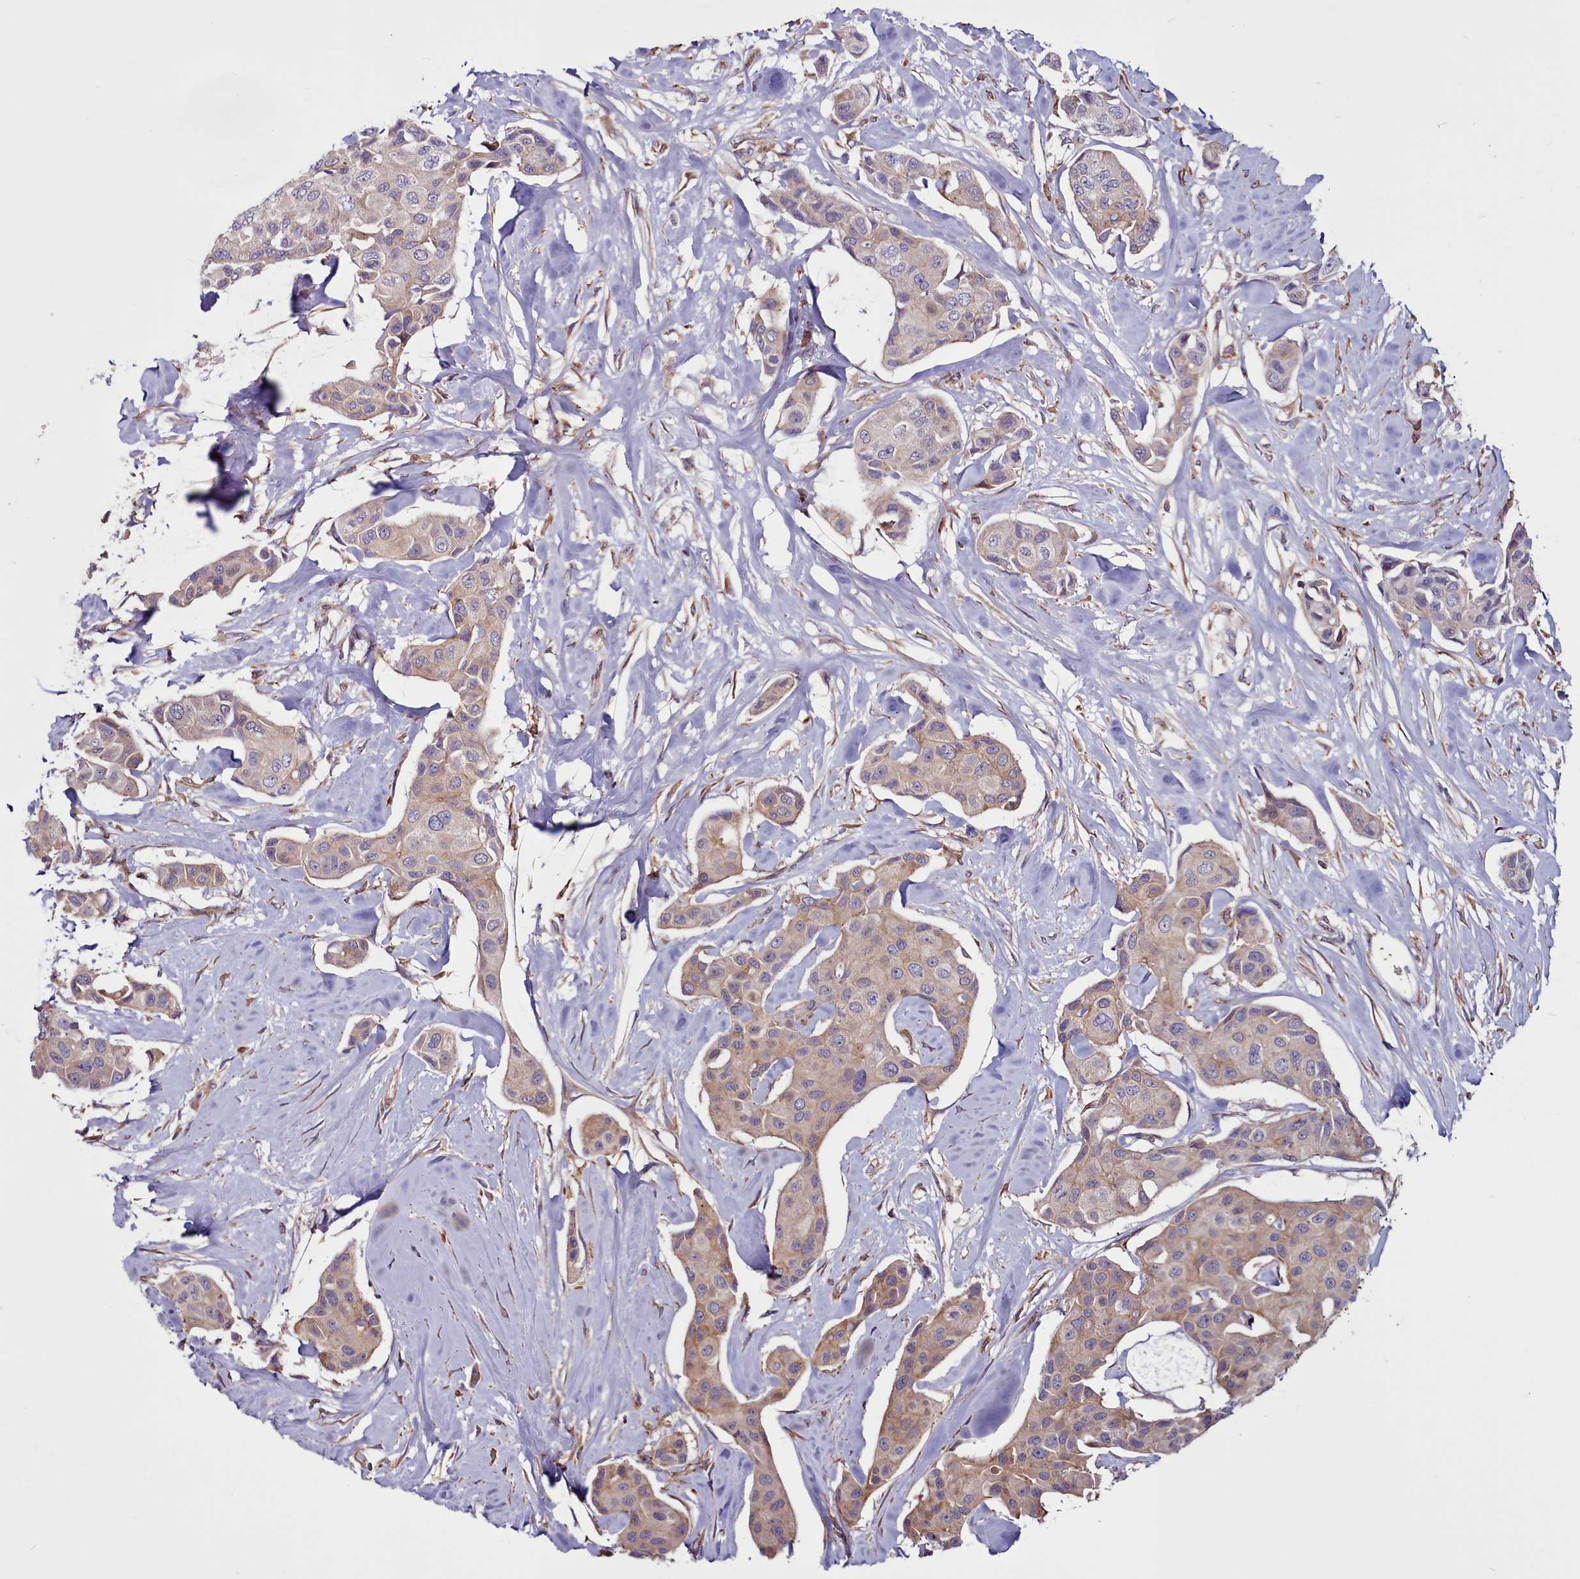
{"staining": {"intensity": "weak", "quantity": "25%-75%", "location": "cytoplasmic/membranous"}, "tissue": "breast cancer", "cell_type": "Tumor cells", "image_type": "cancer", "snomed": [{"axis": "morphology", "description": "Duct carcinoma"}, {"axis": "topography", "description": "Breast"}, {"axis": "topography", "description": "Lymph node"}], "caption": "IHC (DAB (3,3'-diaminobenzidine)) staining of intraductal carcinoma (breast) demonstrates weak cytoplasmic/membranous protein expression in approximately 25%-75% of tumor cells.", "gene": "MCRIP1", "patient": {"sex": "female", "age": 80}}